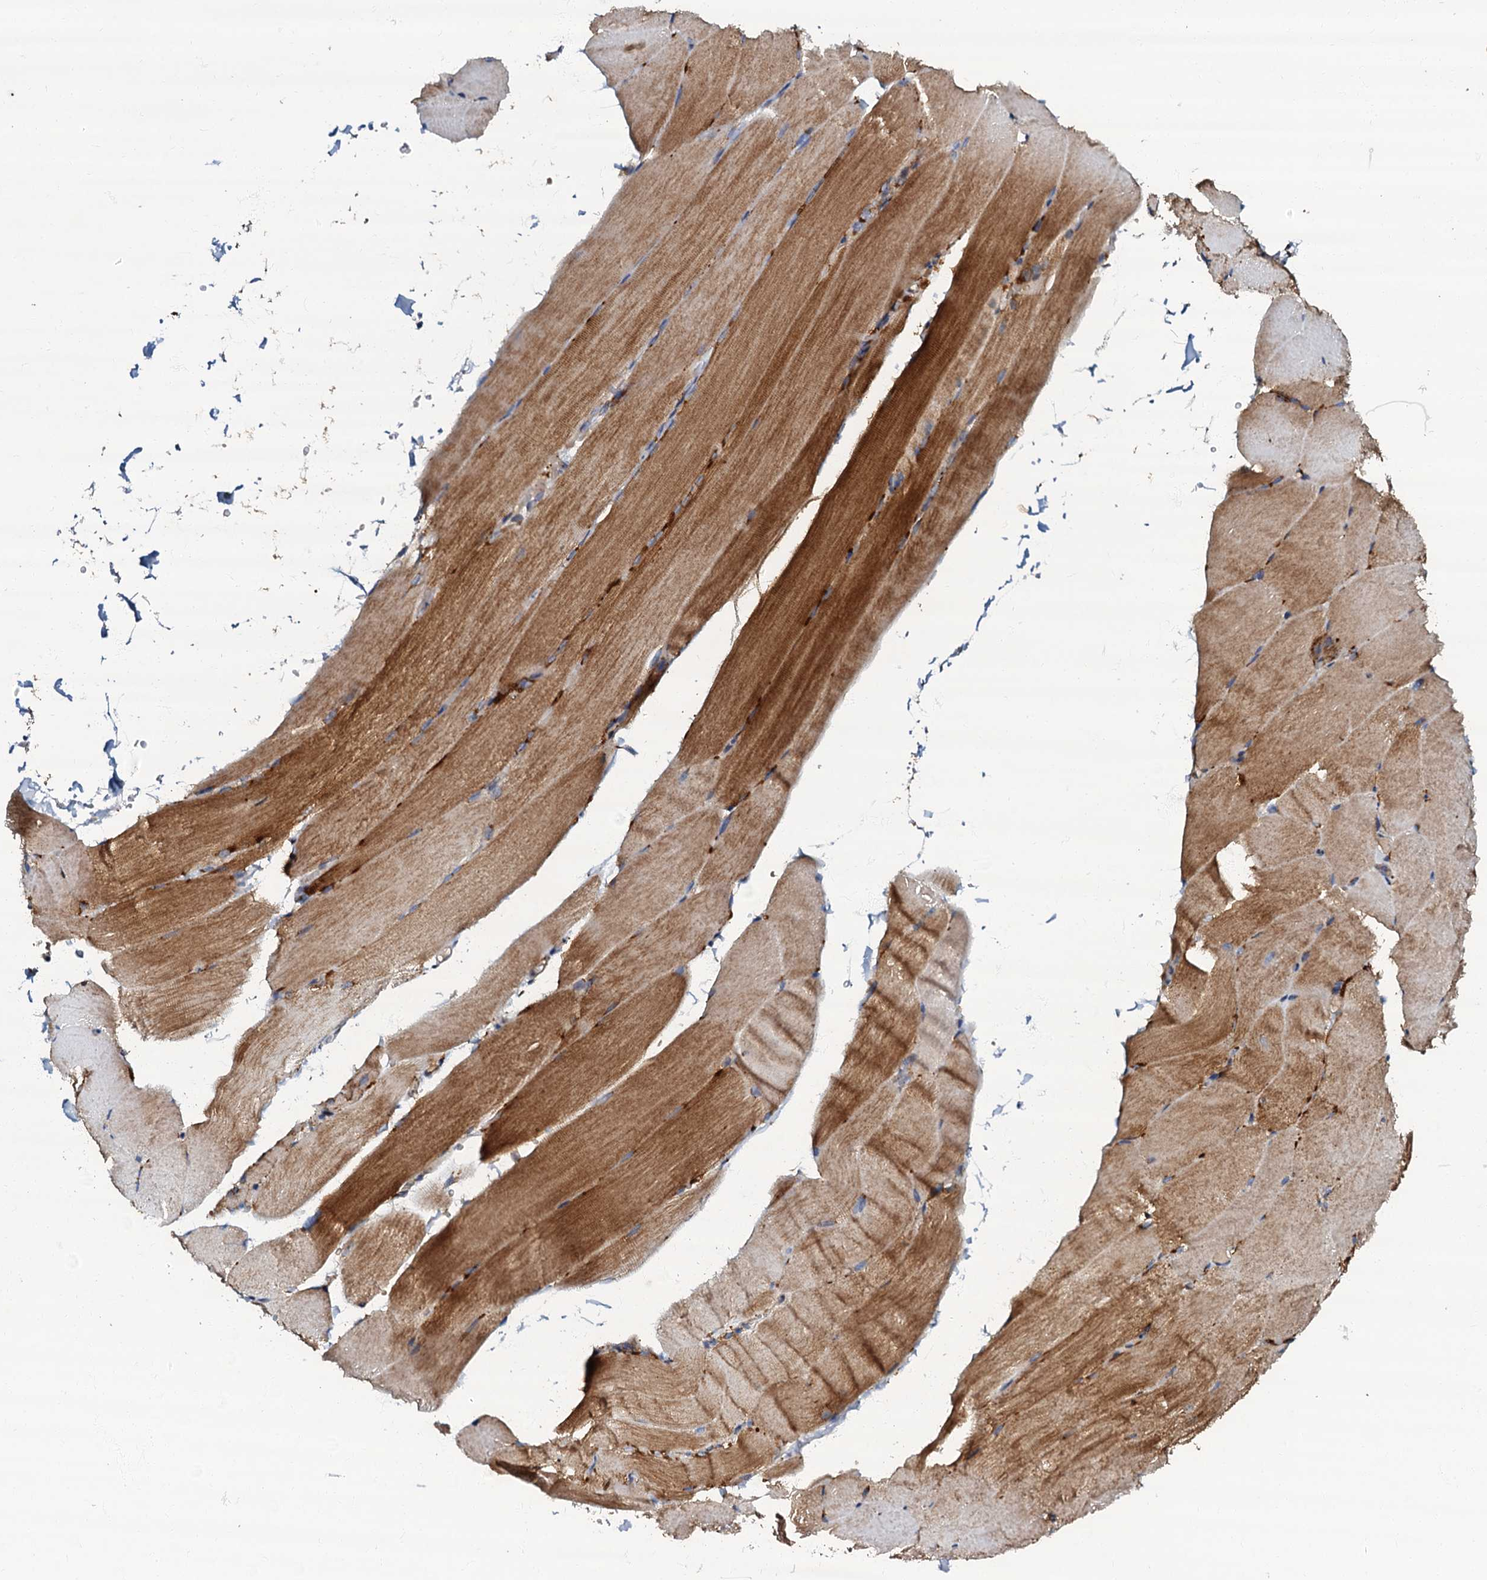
{"staining": {"intensity": "moderate", "quantity": "25%-75%", "location": "cytoplasmic/membranous"}, "tissue": "skeletal muscle", "cell_type": "Myocytes", "image_type": "normal", "snomed": [{"axis": "morphology", "description": "Normal tissue, NOS"}, {"axis": "topography", "description": "Skeletal muscle"}, {"axis": "topography", "description": "Parathyroid gland"}], "caption": "Approximately 25%-75% of myocytes in normal human skeletal muscle exhibit moderate cytoplasmic/membranous protein expression as visualized by brown immunohistochemical staining.", "gene": "NDUFA12", "patient": {"sex": "female", "age": 37}}